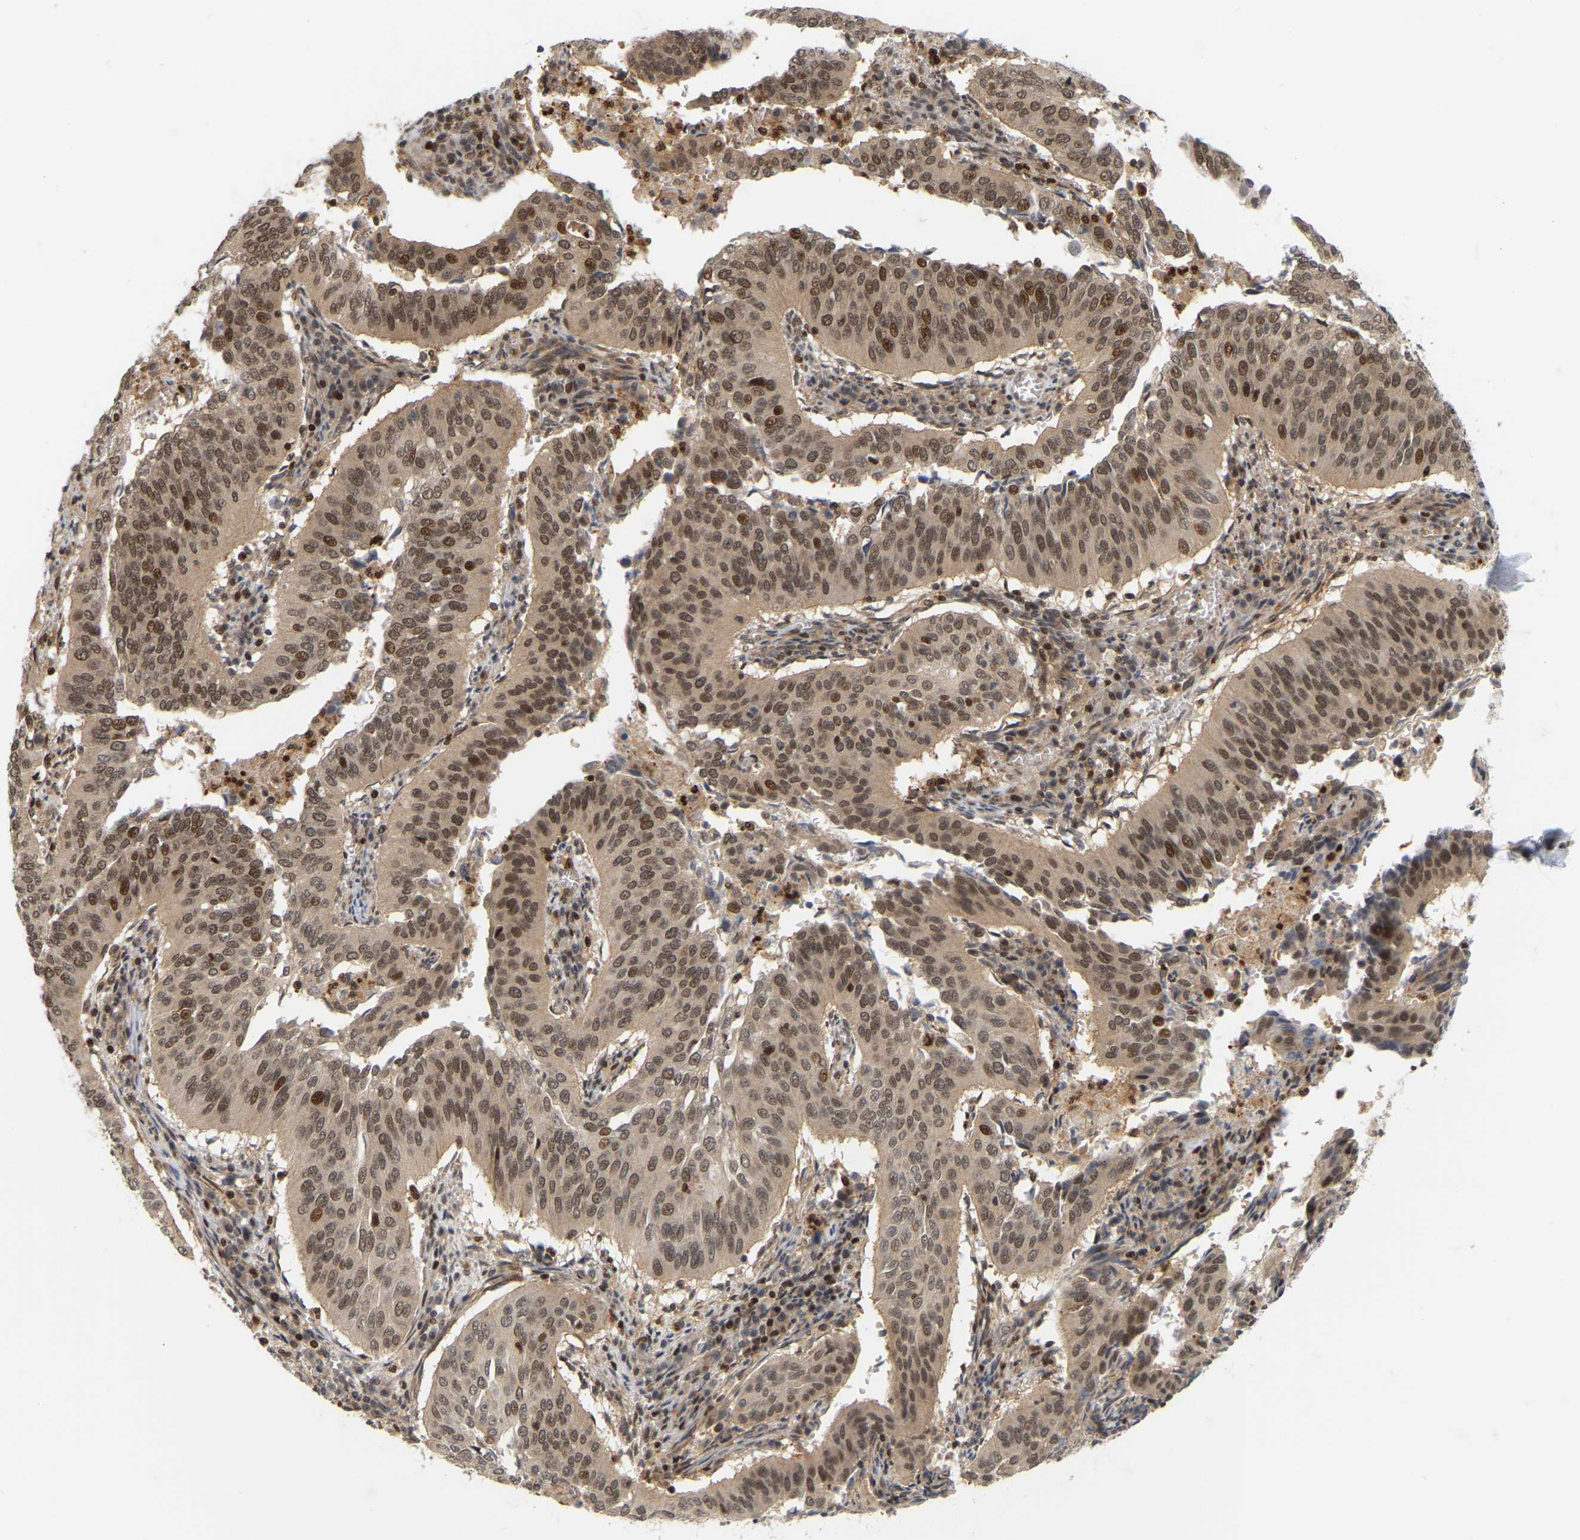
{"staining": {"intensity": "moderate", "quantity": ">75%", "location": "cytoplasmic/membranous,nuclear"}, "tissue": "cervical cancer", "cell_type": "Tumor cells", "image_type": "cancer", "snomed": [{"axis": "morphology", "description": "Squamous cell carcinoma, NOS"}, {"axis": "topography", "description": "Cervix"}], "caption": "Approximately >75% of tumor cells in cervical cancer exhibit moderate cytoplasmic/membranous and nuclear protein expression as visualized by brown immunohistochemical staining.", "gene": "NFE2L2", "patient": {"sex": "female", "age": 39}}